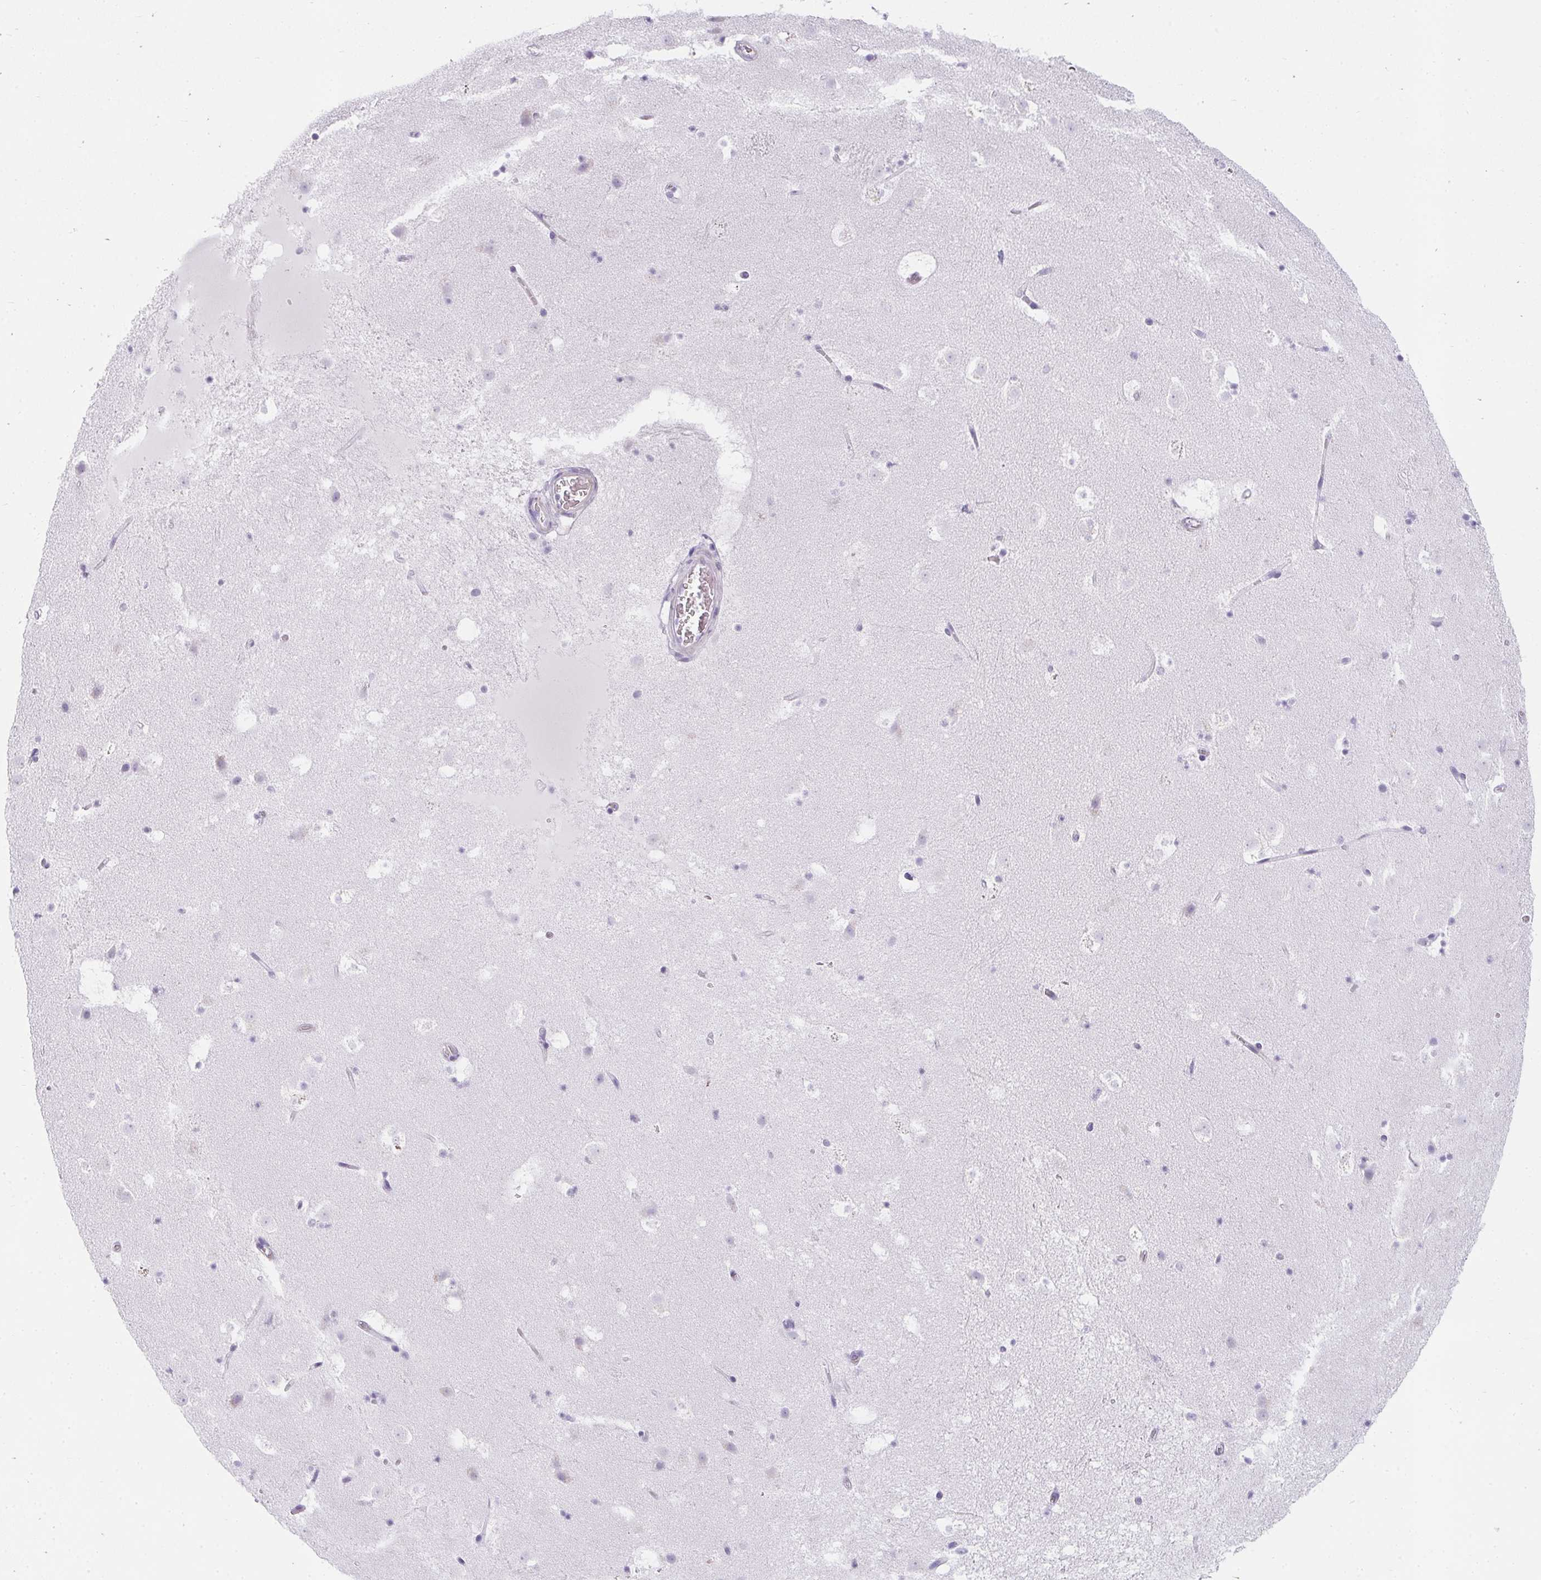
{"staining": {"intensity": "negative", "quantity": "none", "location": "none"}, "tissue": "caudate", "cell_type": "Glial cells", "image_type": "normal", "snomed": [{"axis": "morphology", "description": "Normal tissue, NOS"}, {"axis": "topography", "description": "Lateral ventricle wall"}], "caption": "The image demonstrates no significant positivity in glial cells of caudate.", "gene": "HK3", "patient": {"sex": "male", "age": 37}}